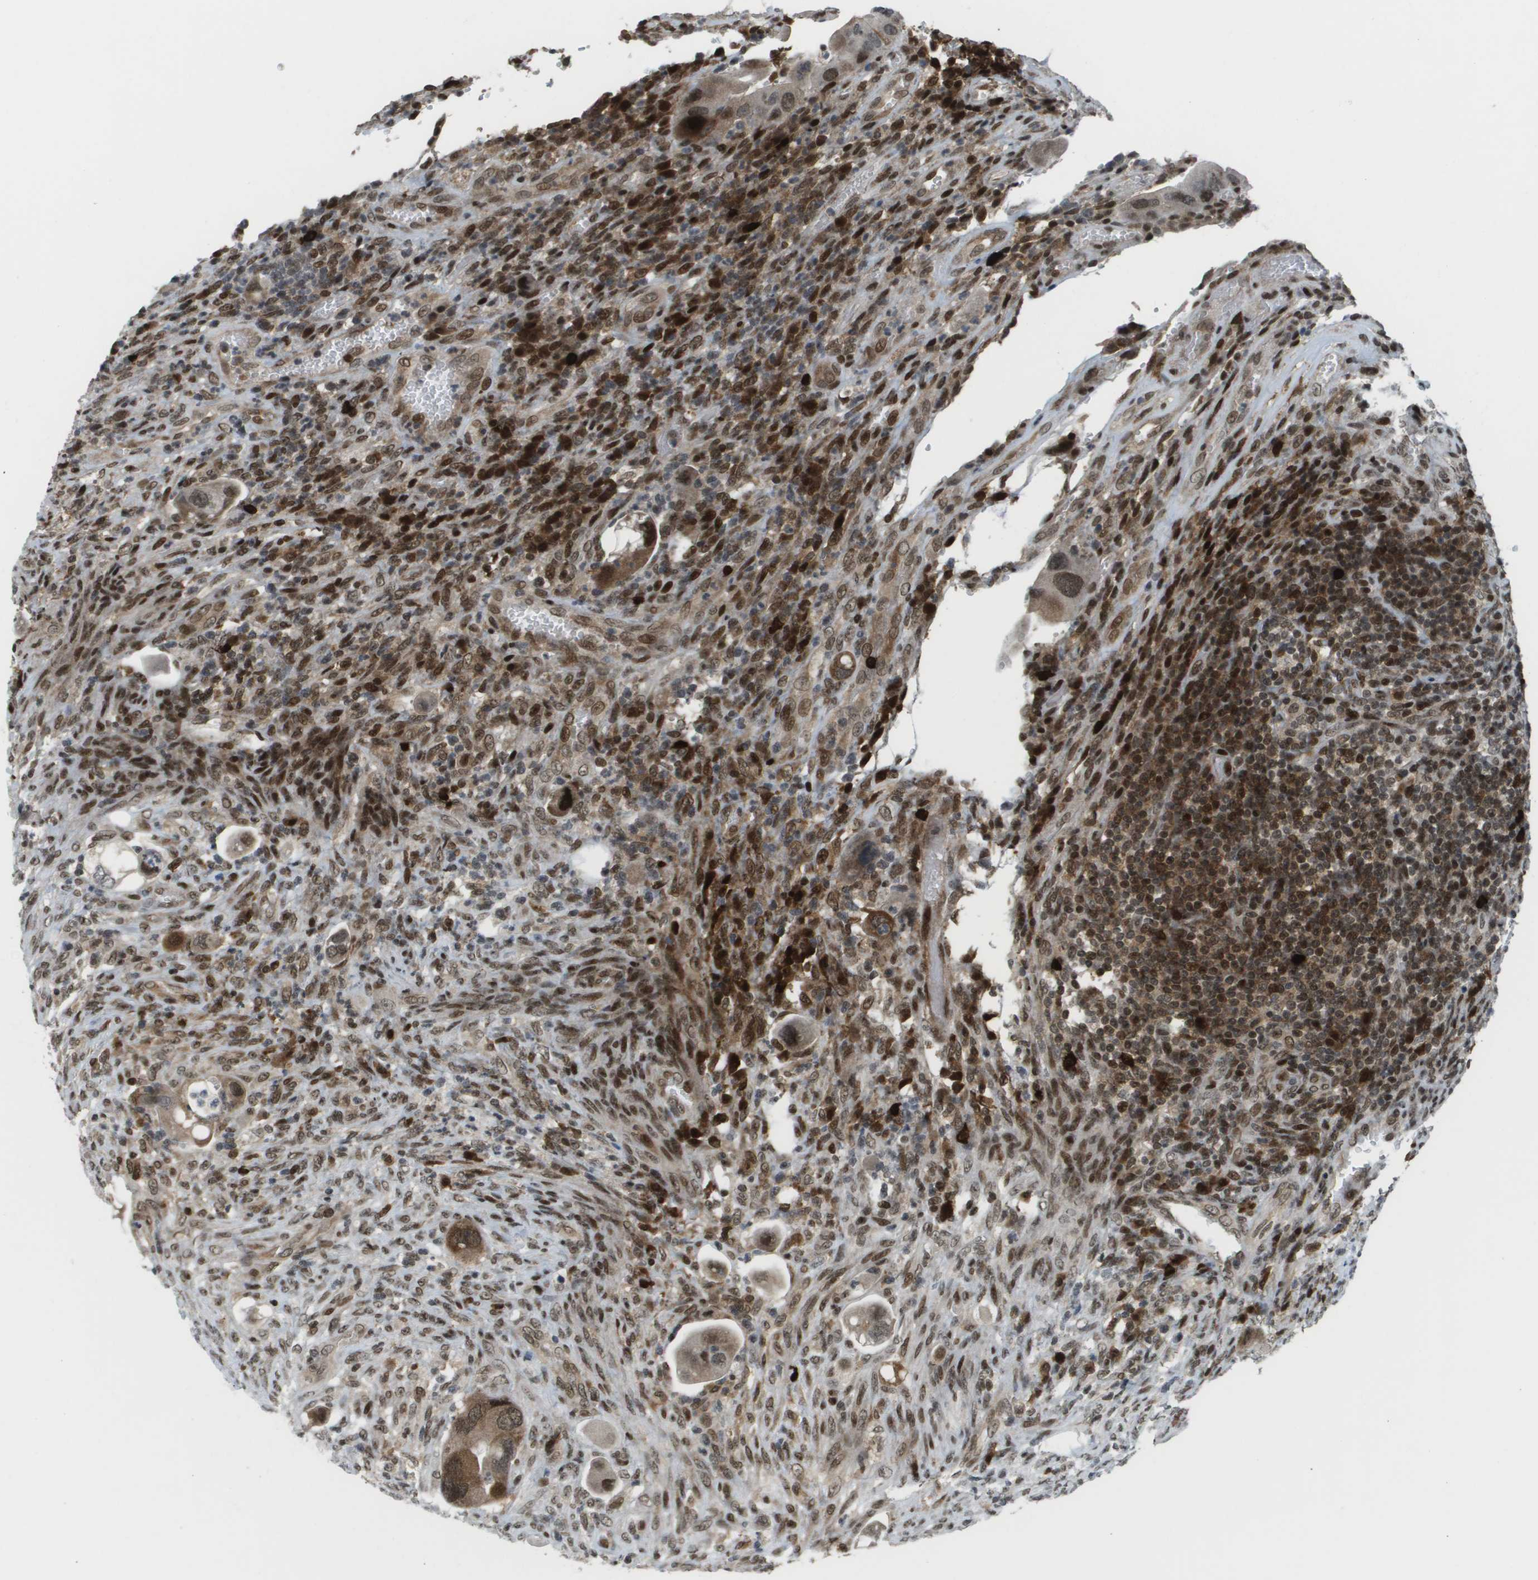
{"staining": {"intensity": "moderate", "quantity": ">75%", "location": "cytoplasmic/membranous,nuclear"}, "tissue": "colorectal cancer", "cell_type": "Tumor cells", "image_type": "cancer", "snomed": [{"axis": "morphology", "description": "Adenocarcinoma, NOS"}, {"axis": "topography", "description": "Rectum"}], "caption": "Moderate cytoplasmic/membranous and nuclear staining is present in approximately >75% of tumor cells in colorectal adenocarcinoma.", "gene": "IRF7", "patient": {"sex": "female", "age": 57}}